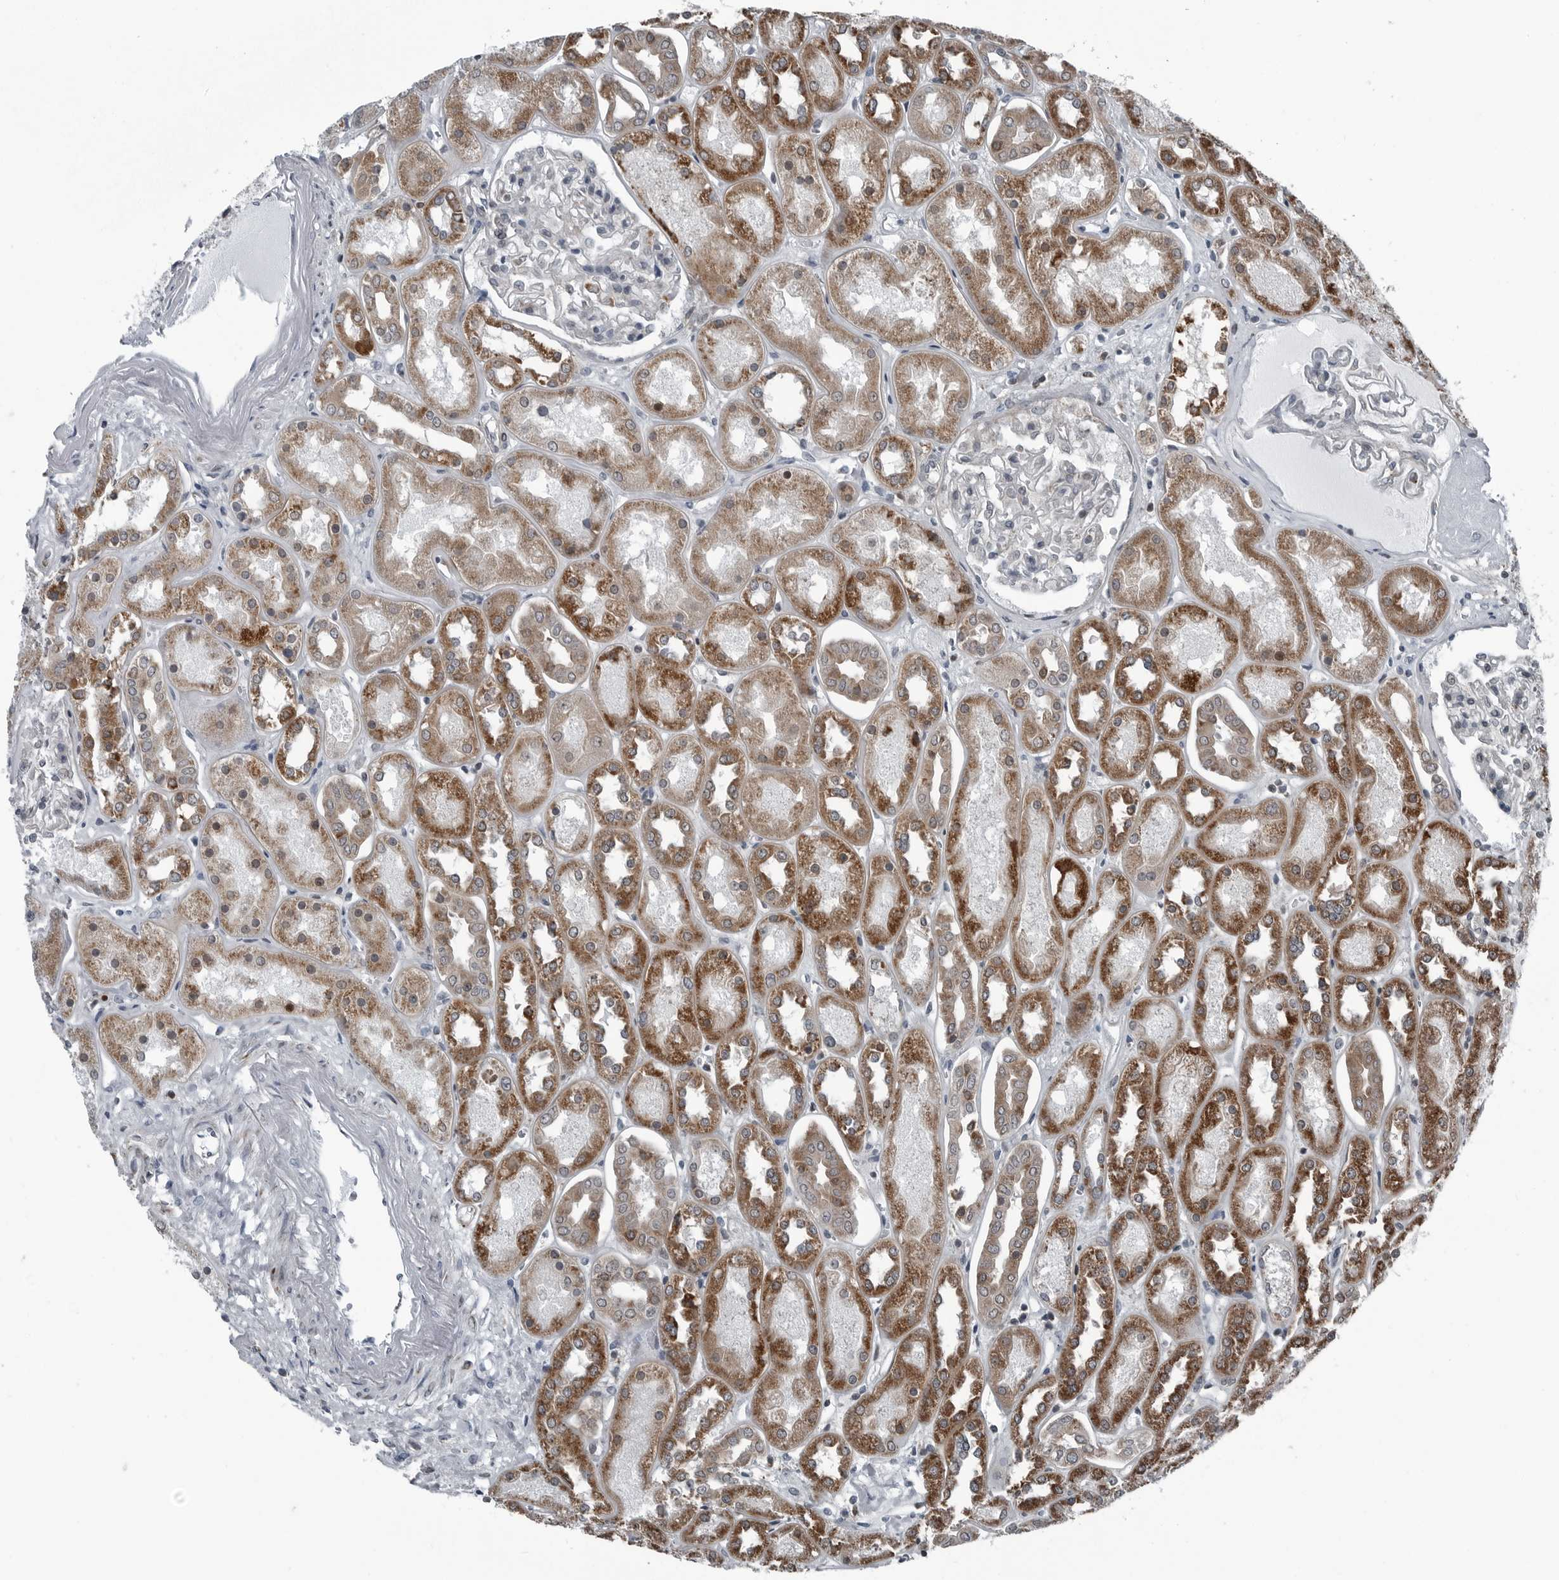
{"staining": {"intensity": "negative", "quantity": "none", "location": "none"}, "tissue": "kidney", "cell_type": "Cells in glomeruli", "image_type": "normal", "snomed": [{"axis": "morphology", "description": "Normal tissue, NOS"}, {"axis": "topography", "description": "Kidney"}], "caption": "Immunohistochemistry micrograph of benign human kidney stained for a protein (brown), which exhibits no positivity in cells in glomeruli.", "gene": "GAK", "patient": {"sex": "male", "age": 70}}